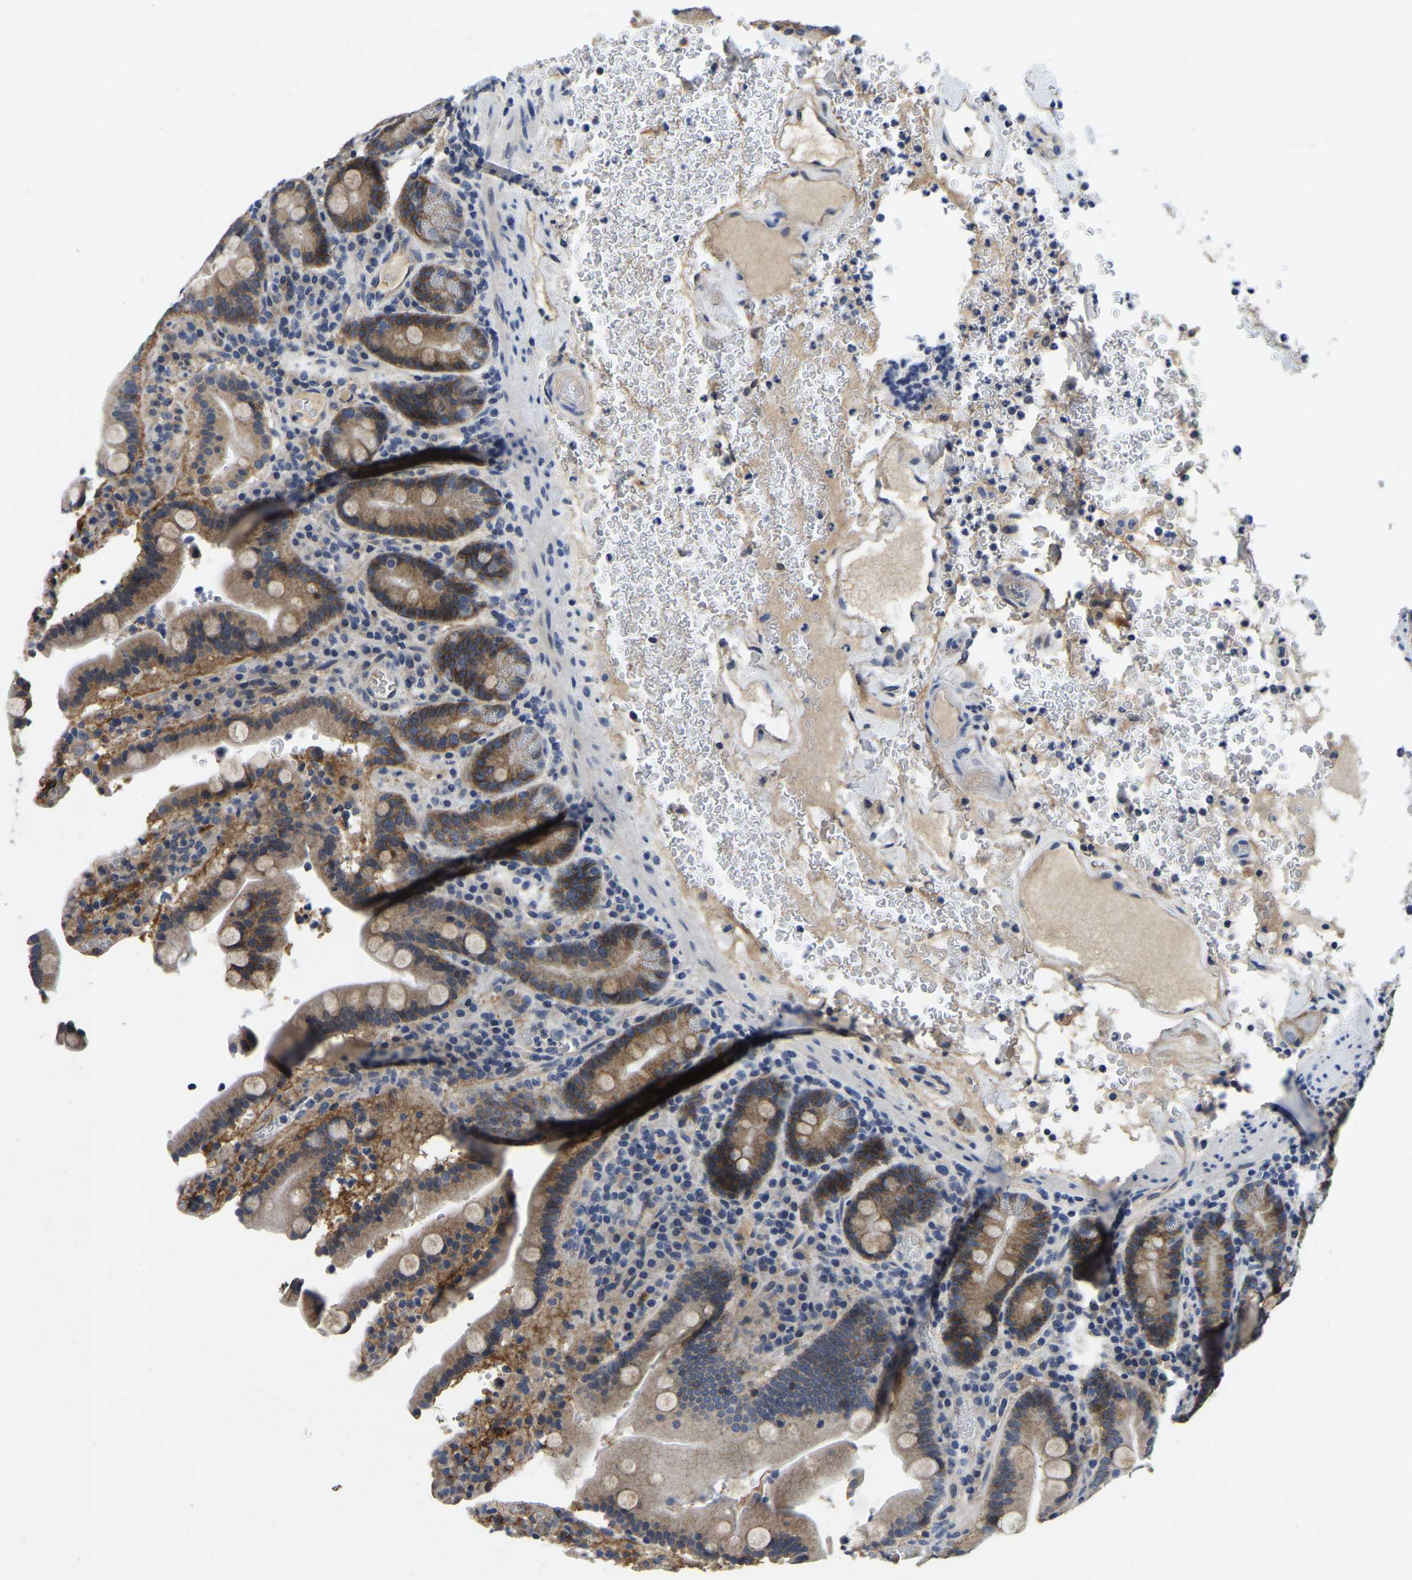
{"staining": {"intensity": "moderate", "quantity": "25%-75%", "location": "cytoplasmic/membranous"}, "tissue": "duodenum", "cell_type": "Glandular cells", "image_type": "normal", "snomed": [{"axis": "morphology", "description": "Normal tissue, NOS"}, {"axis": "topography", "description": "Small intestine, NOS"}], "caption": "This image demonstrates benign duodenum stained with immunohistochemistry (IHC) to label a protein in brown. The cytoplasmic/membranous of glandular cells show moderate positivity for the protein. Nuclei are counter-stained blue.", "gene": "ITGA2", "patient": {"sex": "female", "age": 71}}